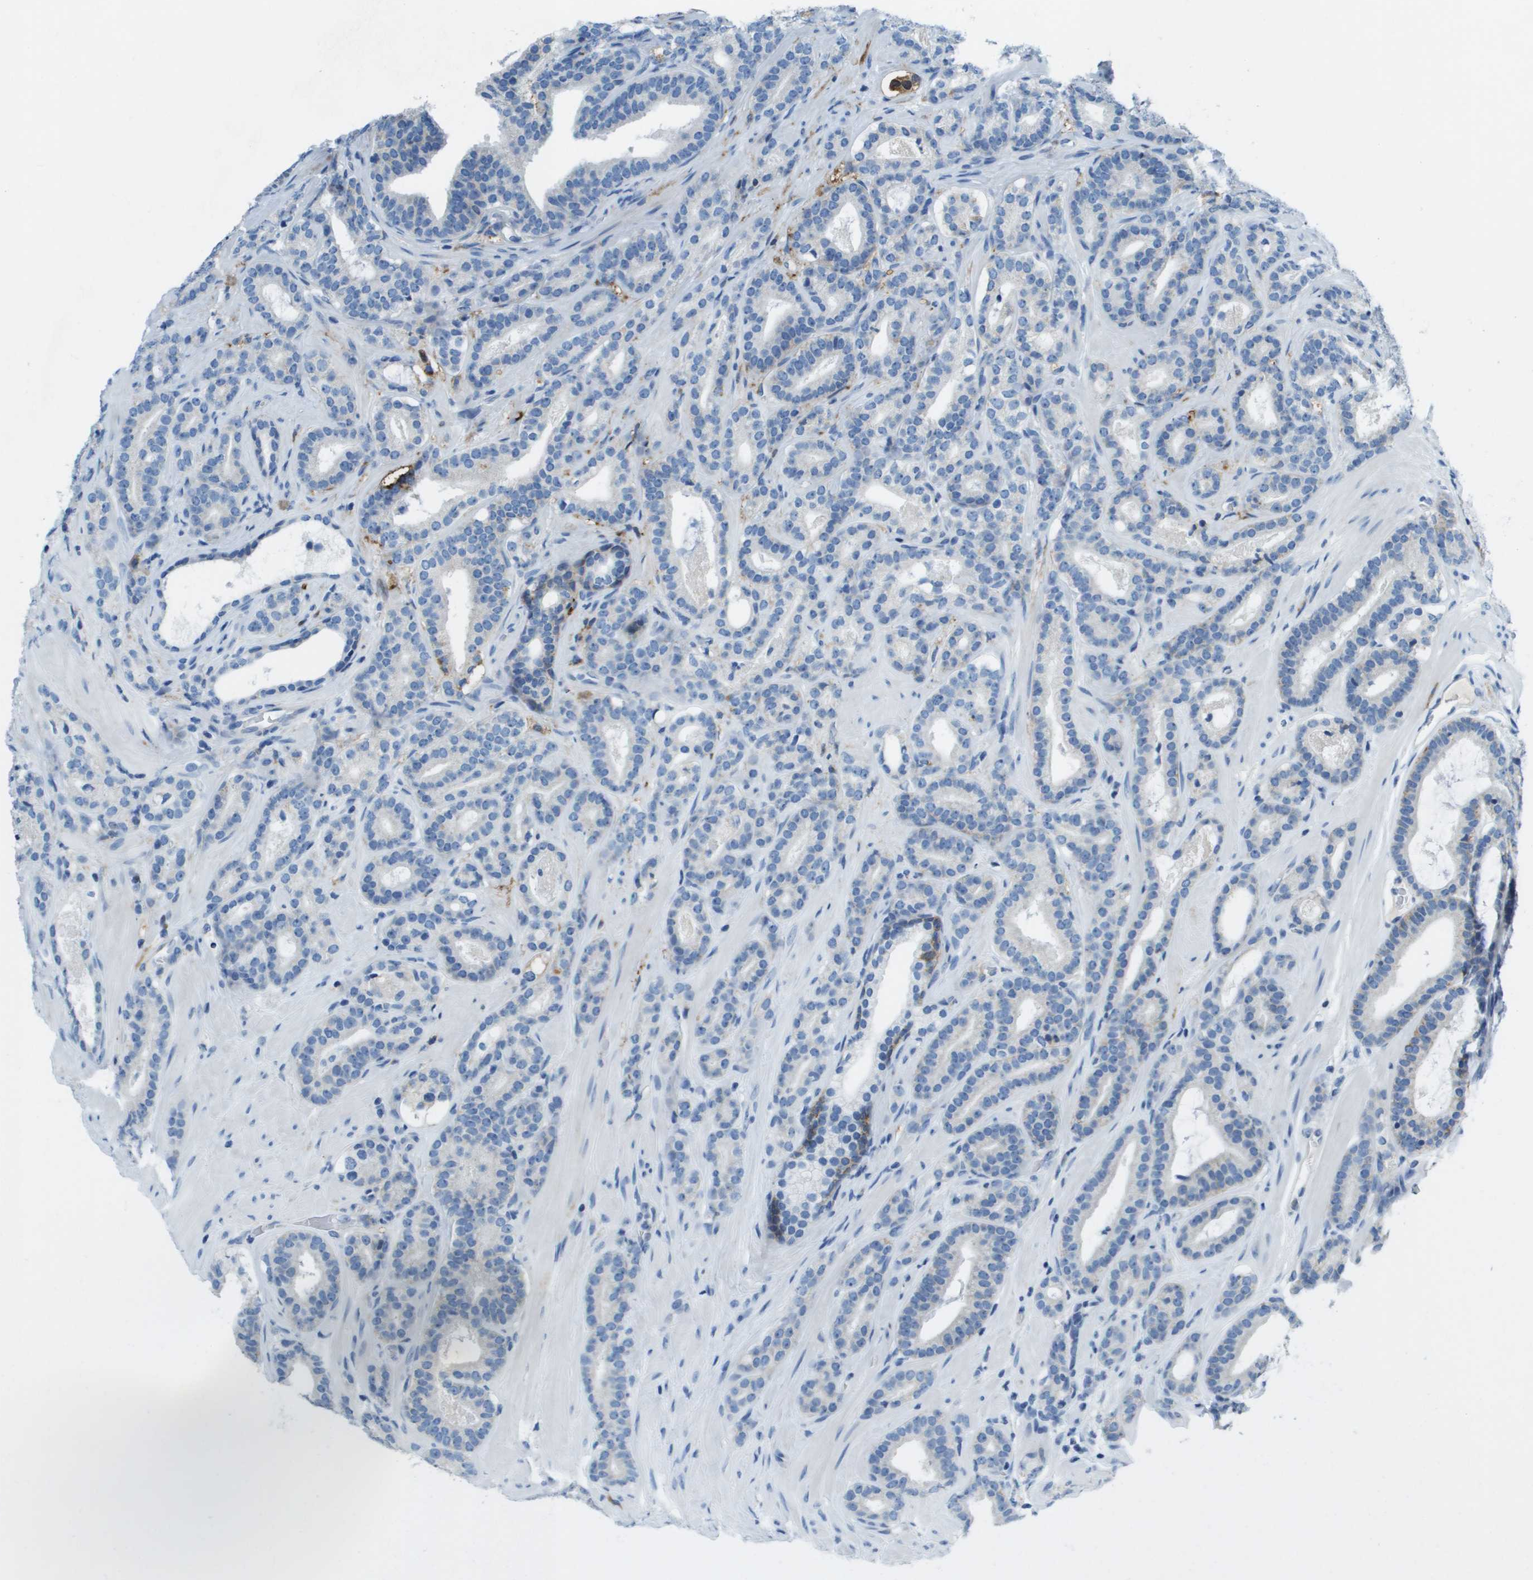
{"staining": {"intensity": "negative", "quantity": "none", "location": "none"}, "tissue": "prostate cancer", "cell_type": "Tumor cells", "image_type": "cancer", "snomed": [{"axis": "morphology", "description": "Adenocarcinoma, High grade"}, {"axis": "topography", "description": "Prostate"}], "caption": "Immunohistochemistry of prostate high-grade adenocarcinoma reveals no positivity in tumor cells.", "gene": "SDC1", "patient": {"sex": "male", "age": 60}}